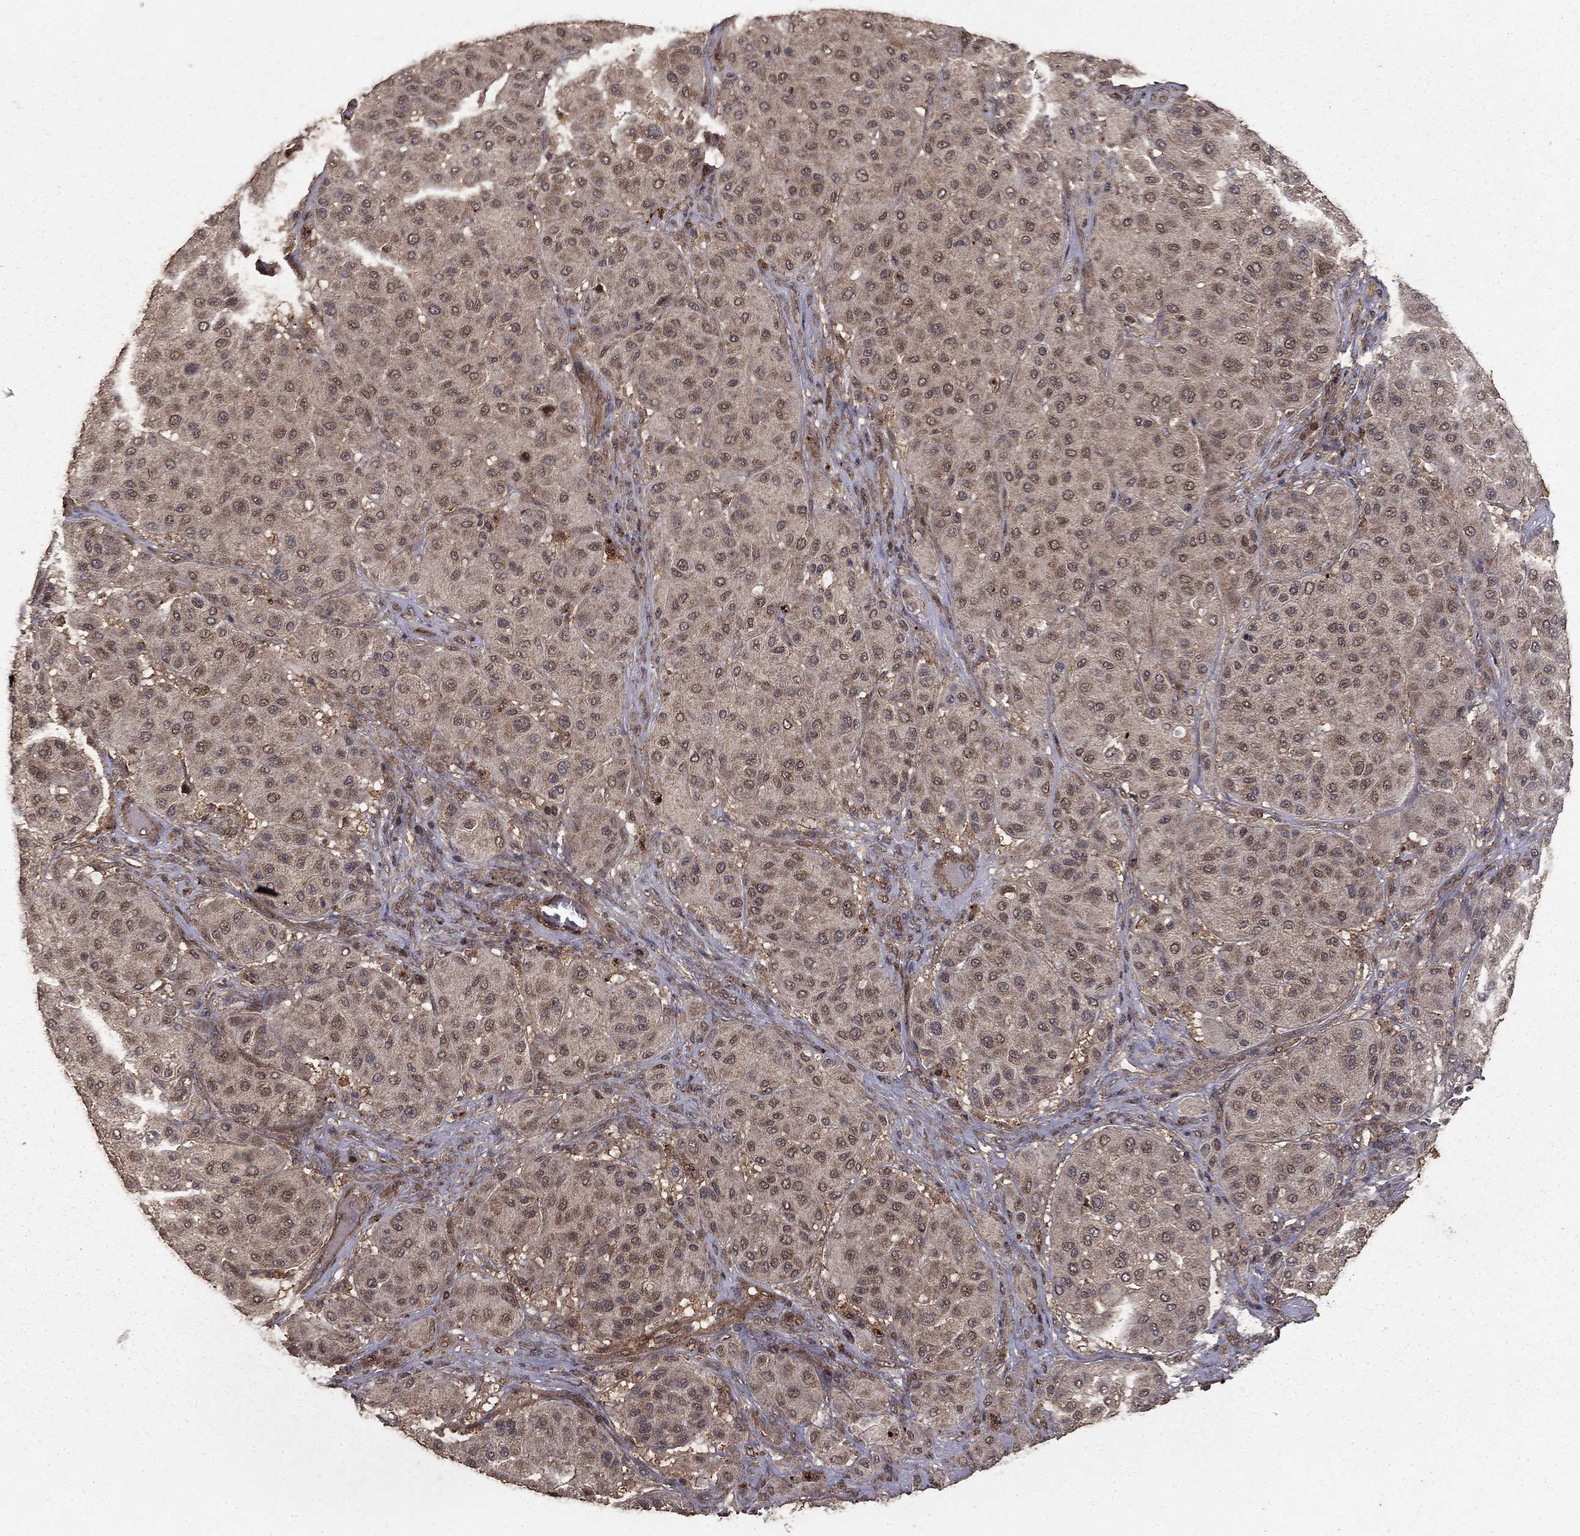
{"staining": {"intensity": "weak", "quantity": "<25%", "location": "cytoplasmic/membranous"}, "tissue": "melanoma", "cell_type": "Tumor cells", "image_type": "cancer", "snomed": [{"axis": "morphology", "description": "Malignant melanoma, Metastatic site"}, {"axis": "topography", "description": "Smooth muscle"}], "caption": "This is an immunohistochemistry (IHC) histopathology image of human melanoma. There is no staining in tumor cells.", "gene": "PRDM1", "patient": {"sex": "male", "age": 41}}